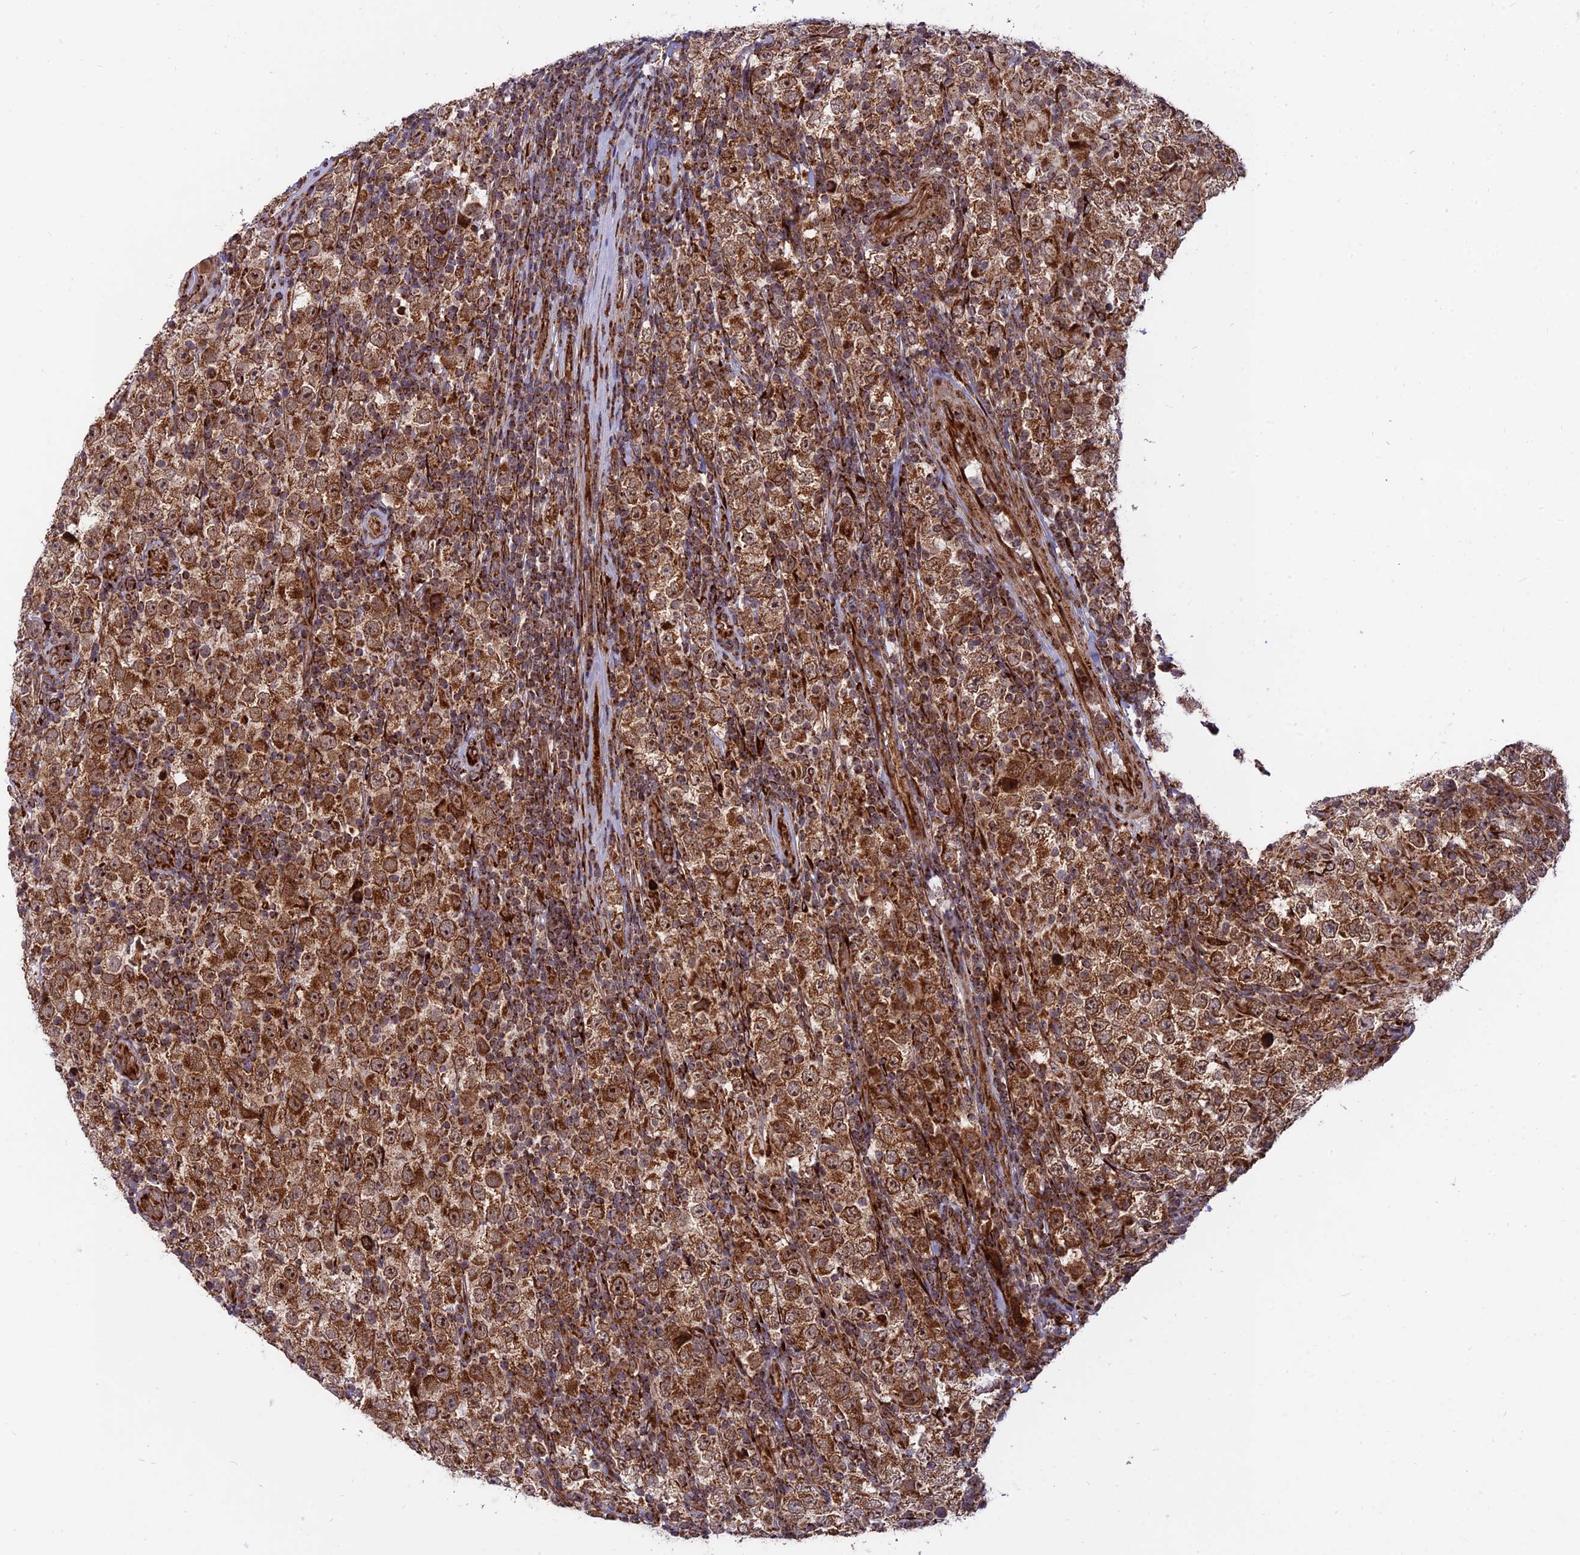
{"staining": {"intensity": "strong", "quantity": ">75%", "location": "cytoplasmic/membranous,nuclear"}, "tissue": "testis cancer", "cell_type": "Tumor cells", "image_type": "cancer", "snomed": [{"axis": "morphology", "description": "Normal tissue, NOS"}, {"axis": "morphology", "description": "Urothelial carcinoma, High grade"}, {"axis": "morphology", "description": "Seminoma, NOS"}, {"axis": "morphology", "description": "Carcinoma, Embryonal, NOS"}, {"axis": "topography", "description": "Urinary bladder"}, {"axis": "topography", "description": "Testis"}], "caption": "IHC histopathology image of human testis seminoma stained for a protein (brown), which displays high levels of strong cytoplasmic/membranous and nuclear staining in about >75% of tumor cells.", "gene": "CRTAP", "patient": {"sex": "male", "age": 41}}